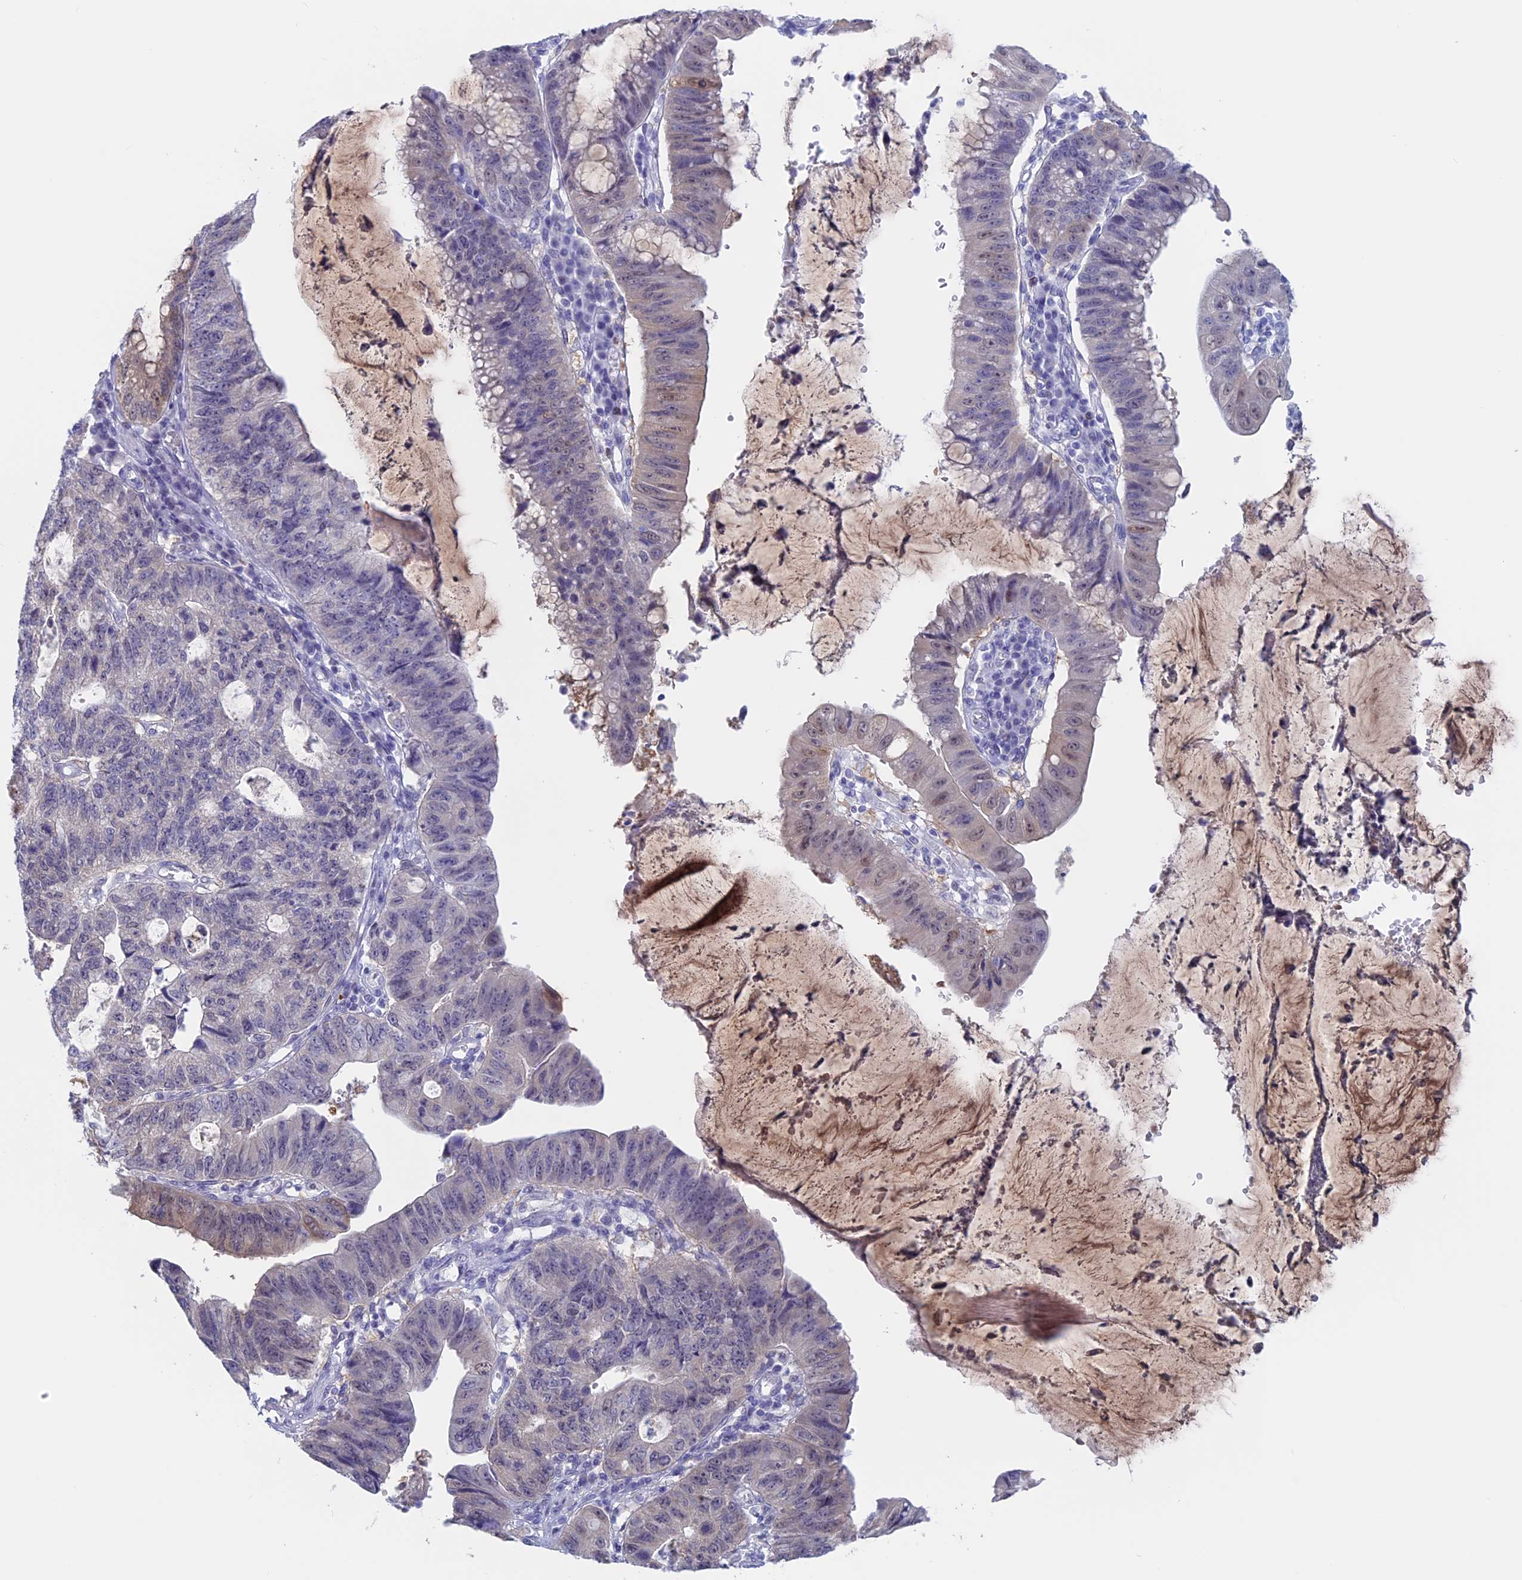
{"staining": {"intensity": "weak", "quantity": "<25%", "location": "cytoplasmic/membranous,nuclear"}, "tissue": "stomach cancer", "cell_type": "Tumor cells", "image_type": "cancer", "snomed": [{"axis": "morphology", "description": "Adenocarcinoma, NOS"}, {"axis": "topography", "description": "Stomach"}], "caption": "Immunohistochemical staining of human stomach adenocarcinoma reveals no significant positivity in tumor cells.", "gene": "LHFPL2", "patient": {"sex": "male", "age": 59}}